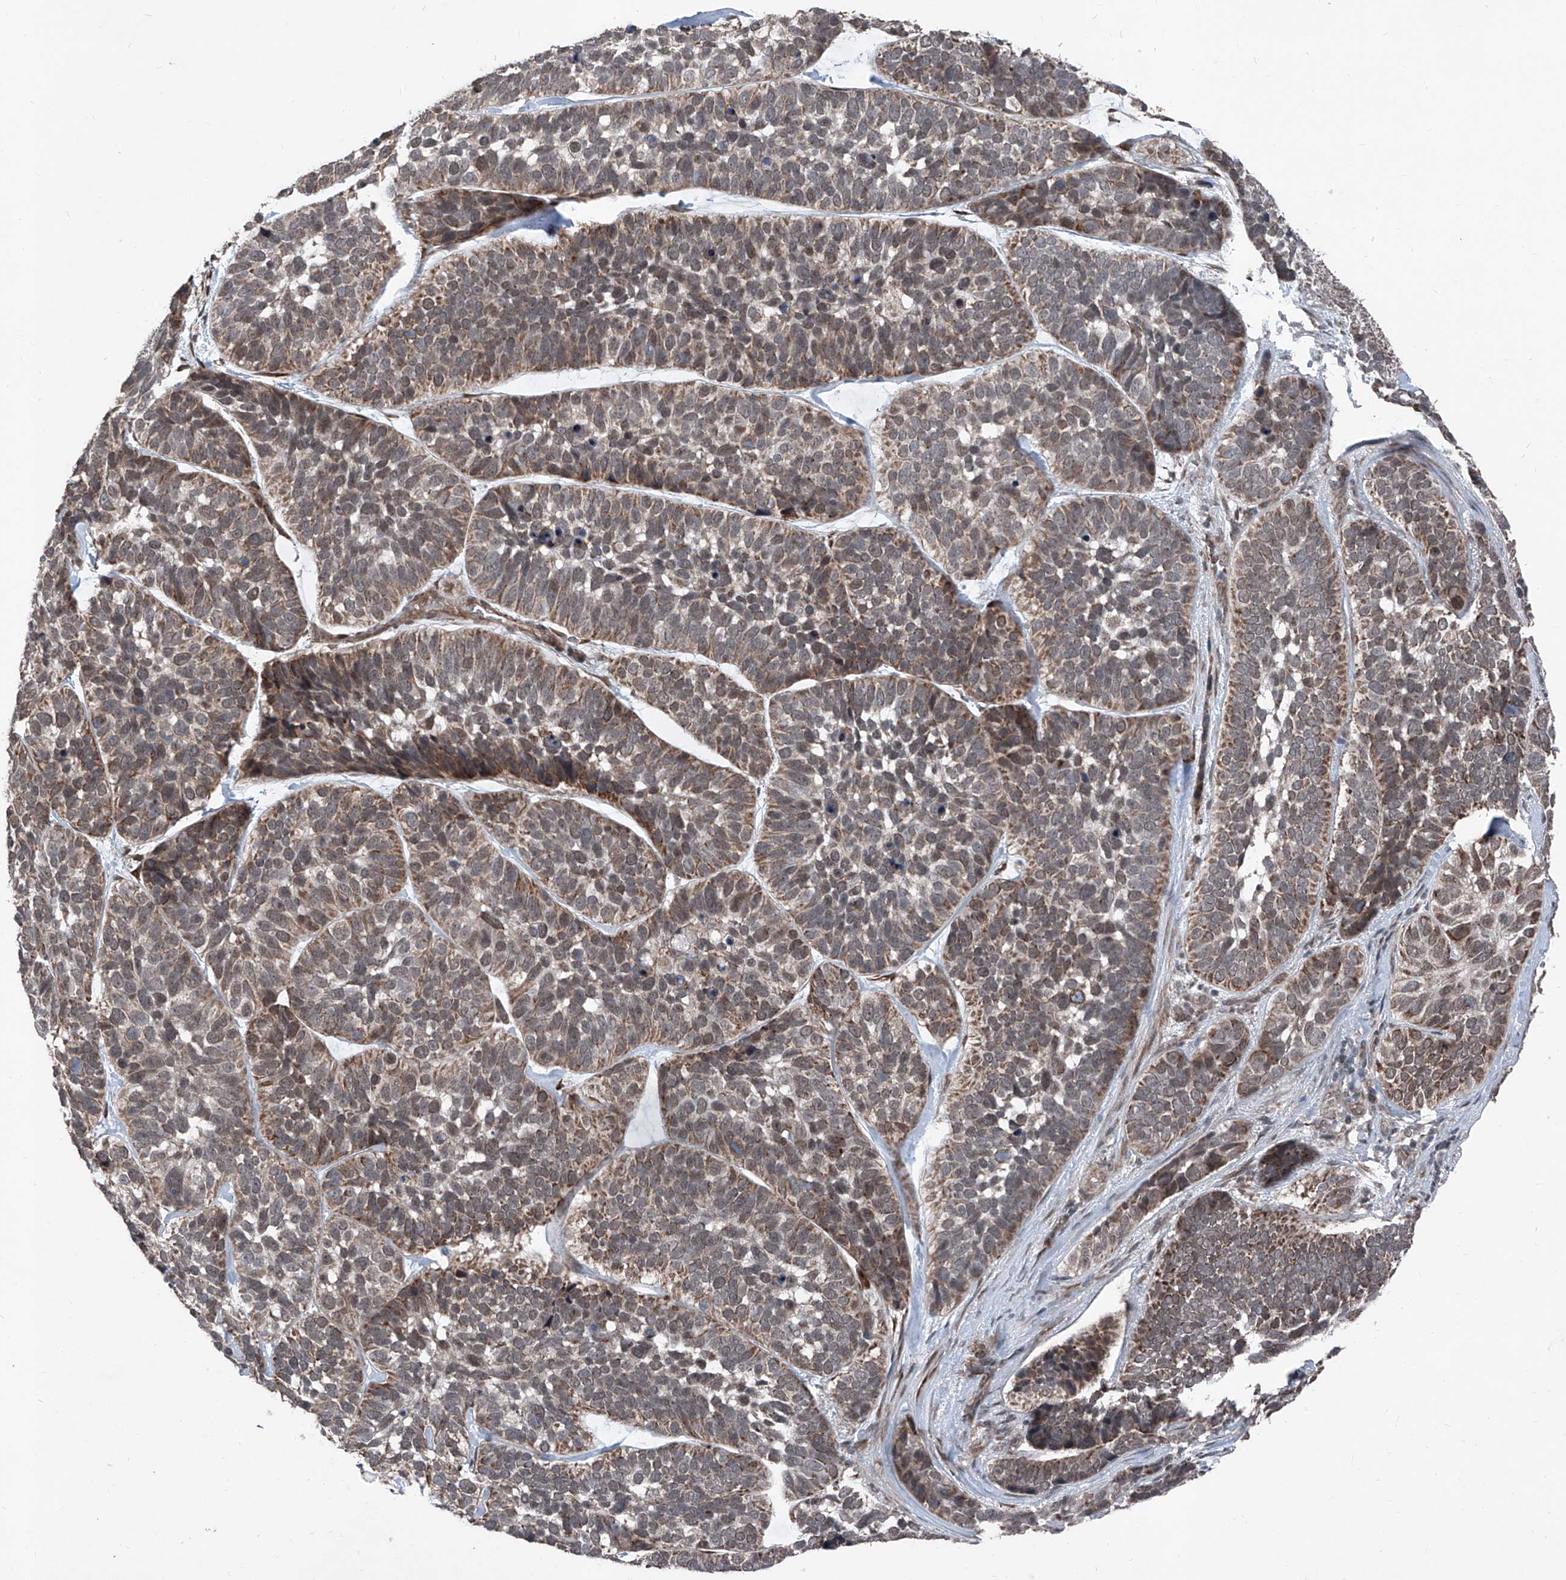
{"staining": {"intensity": "moderate", "quantity": ">75%", "location": "cytoplasmic/membranous"}, "tissue": "skin cancer", "cell_type": "Tumor cells", "image_type": "cancer", "snomed": [{"axis": "morphology", "description": "Basal cell carcinoma"}, {"axis": "topography", "description": "Skin"}], "caption": "Basal cell carcinoma (skin) stained with DAB (3,3'-diaminobenzidine) immunohistochemistry demonstrates medium levels of moderate cytoplasmic/membranous expression in approximately >75% of tumor cells.", "gene": "COA7", "patient": {"sex": "male", "age": 62}}